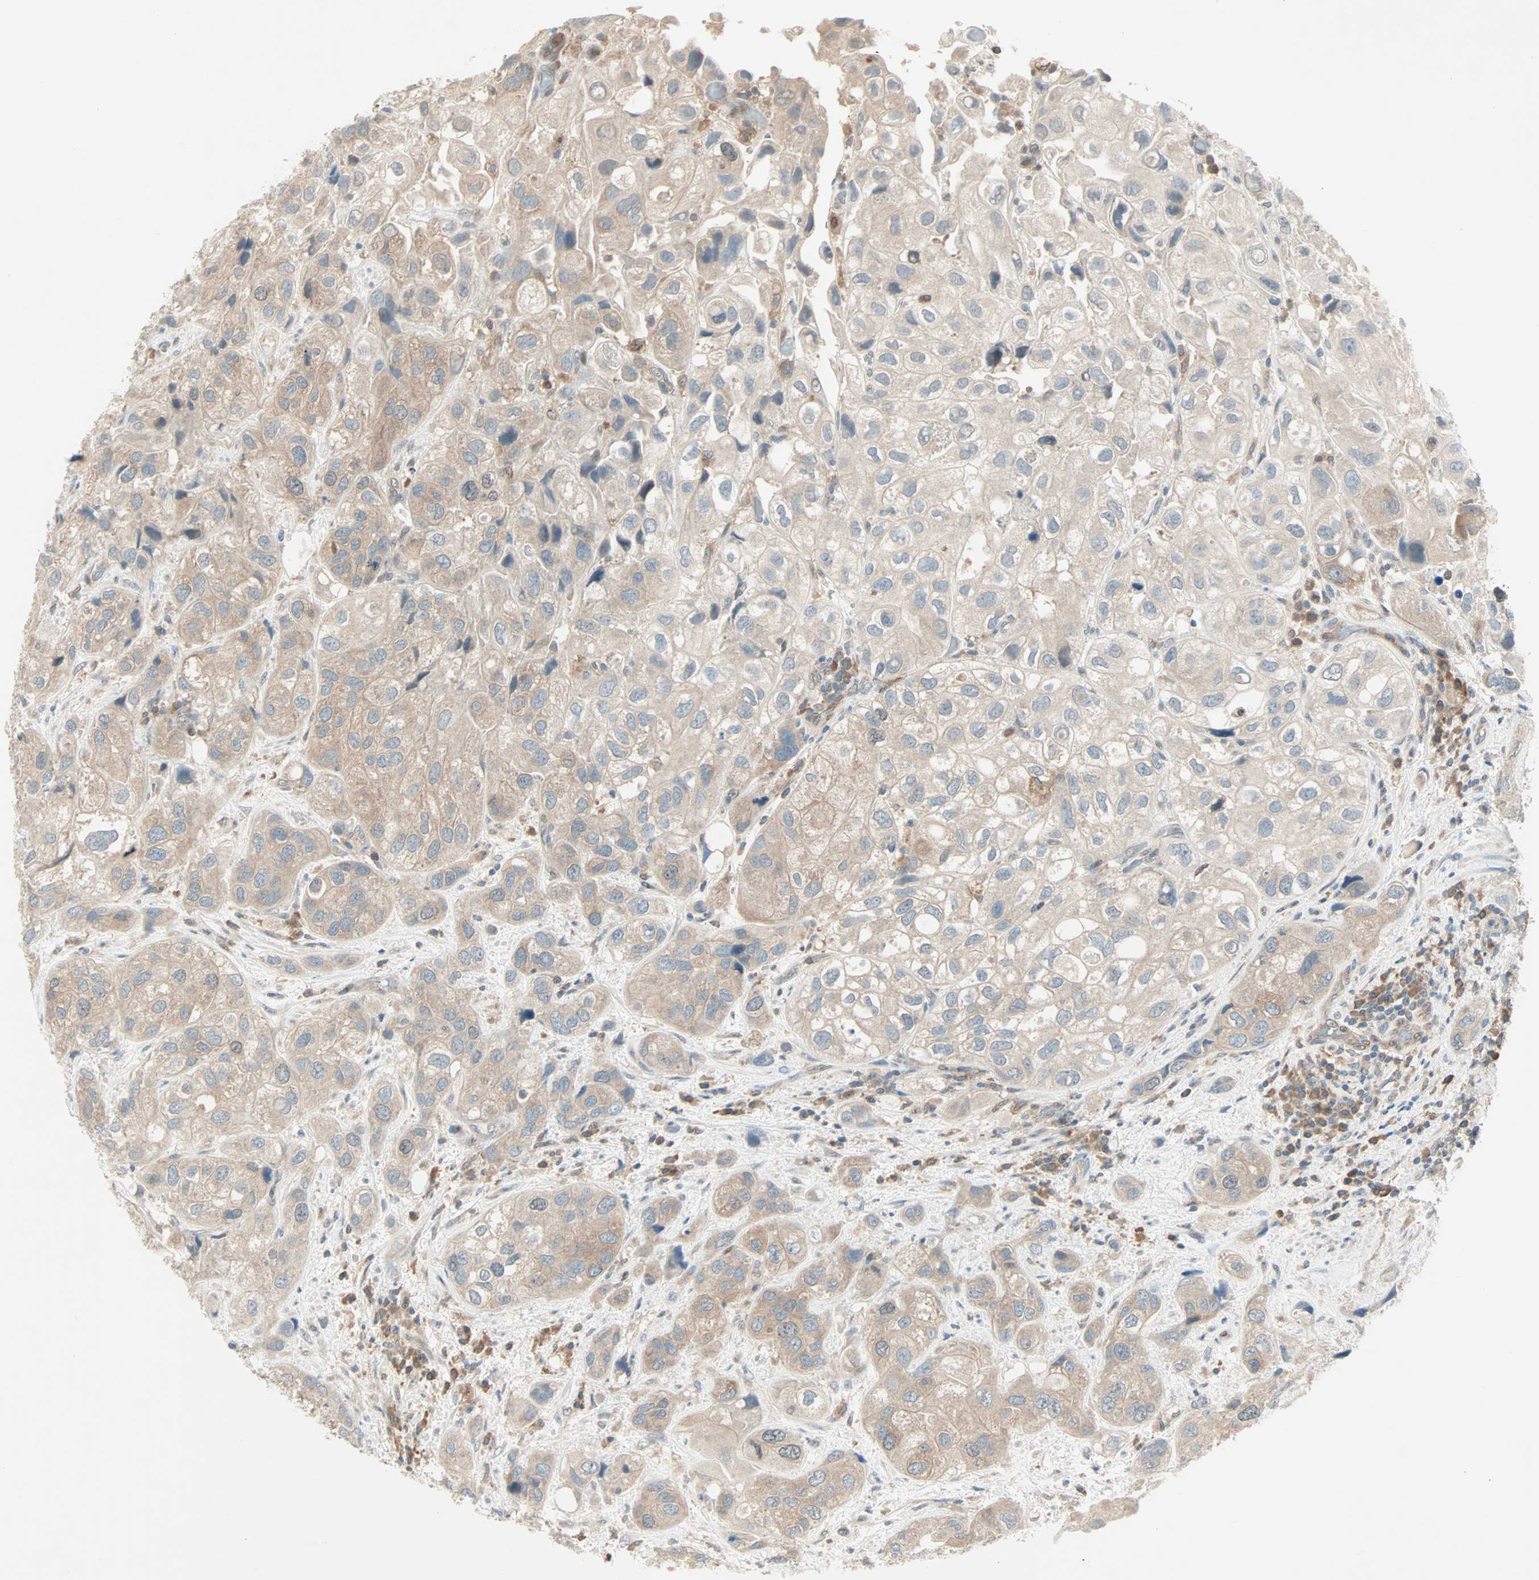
{"staining": {"intensity": "weak", "quantity": ">75%", "location": "cytoplasmic/membranous"}, "tissue": "urothelial cancer", "cell_type": "Tumor cells", "image_type": "cancer", "snomed": [{"axis": "morphology", "description": "Urothelial carcinoma, High grade"}, {"axis": "topography", "description": "Urinary bladder"}], "caption": "Urothelial cancer stained with a brown dye reveals weak cytoplasmic/membranous positive positivity in about >75% of tumor cells.", "gene": "SMIM8", "patient": {"sex": "female", "age": 64}}